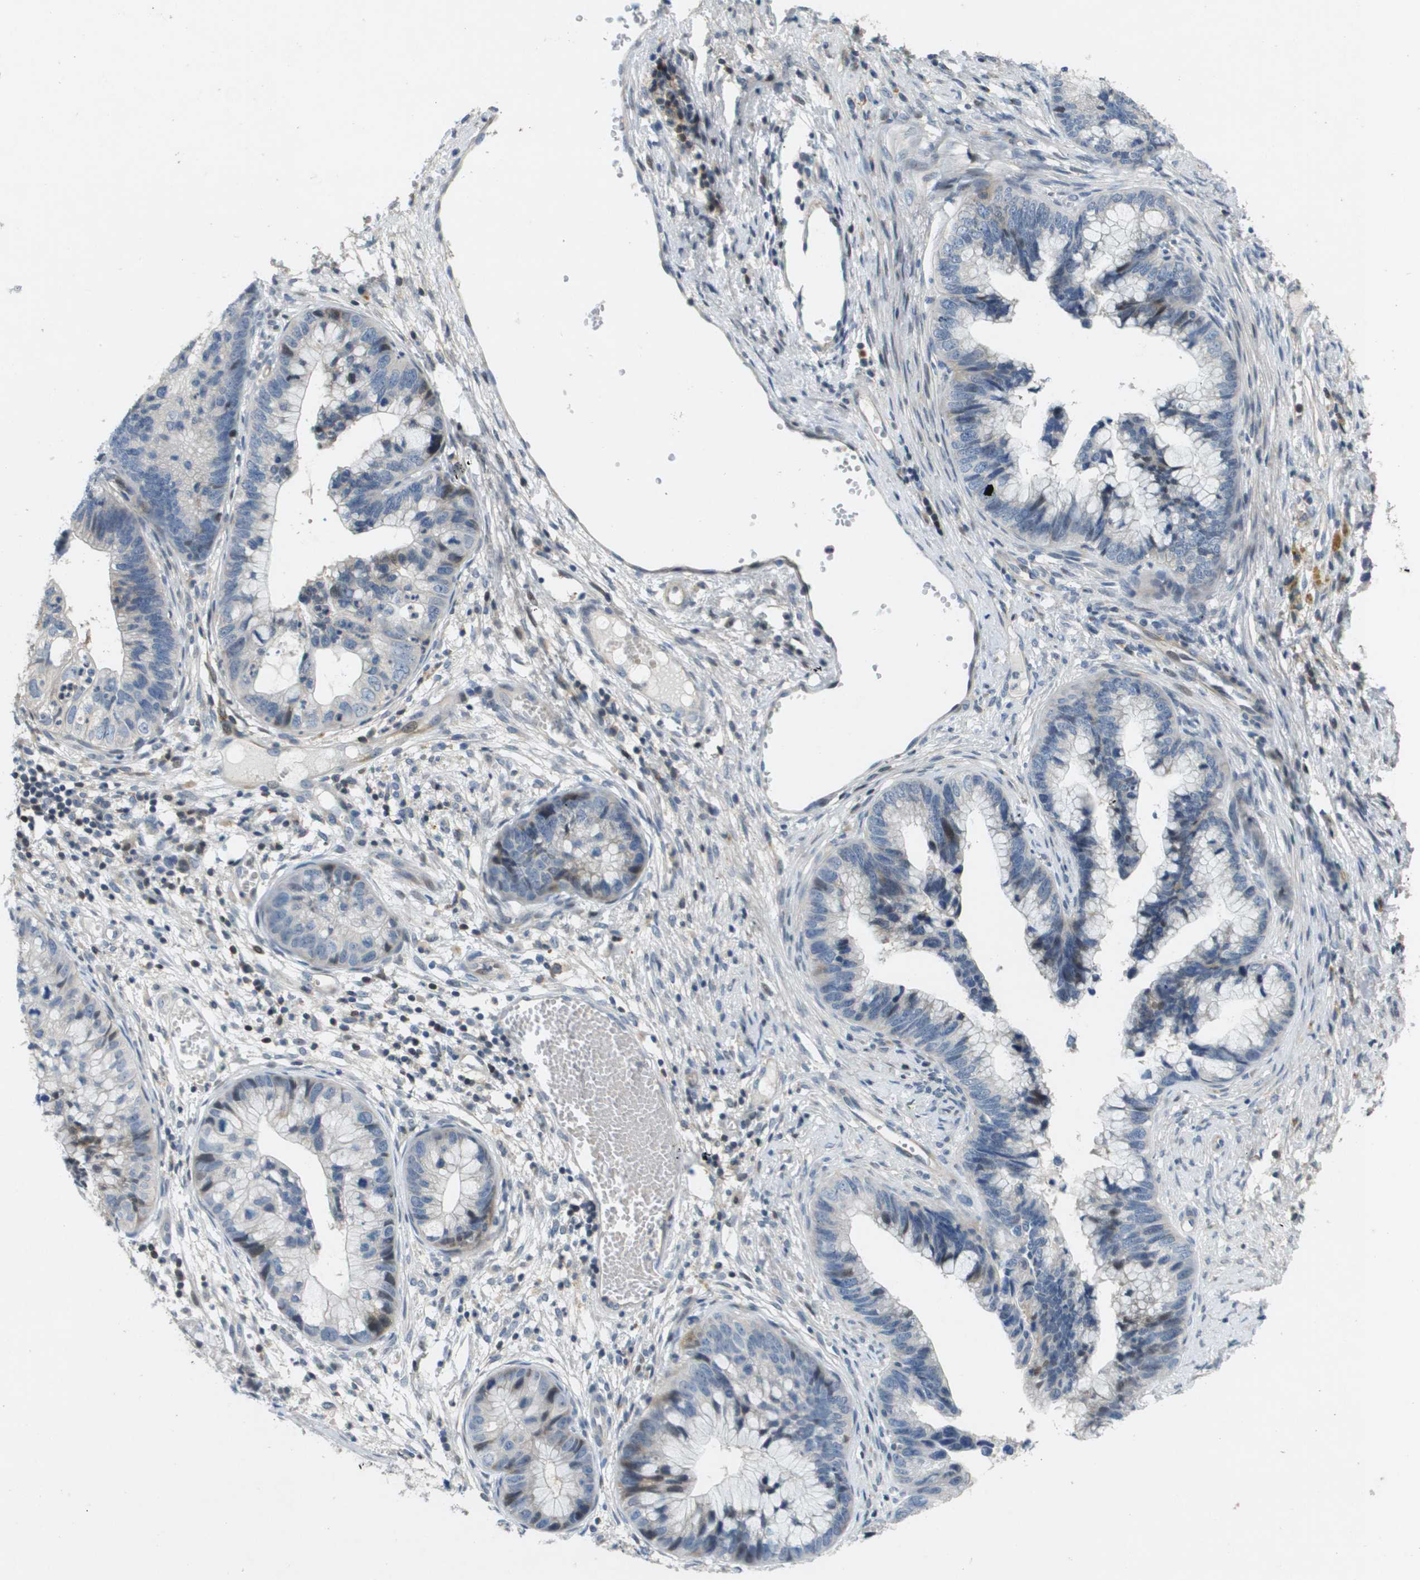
{"staining": {"intensity": "weak", "quantity": "<25%", "location": "cytoplasmic/membranous"}, "tissue": "cervical cancer", "cell_type": "Tumor cells", "image_type": "cancer", "snomed": [{"axis": "morphology", "description": "Adenocarcinoma, NOS"}, {"axis": "topography", "description": "Cervix"}], "caption": "There is no significant staining in tumor cells of adenocarcinoma (cervical). (DAB IHC visualized using brightfield microscopy, high magnification).", "gene": "SCN4B", "patient": {"sex": "female", "age": 44}}